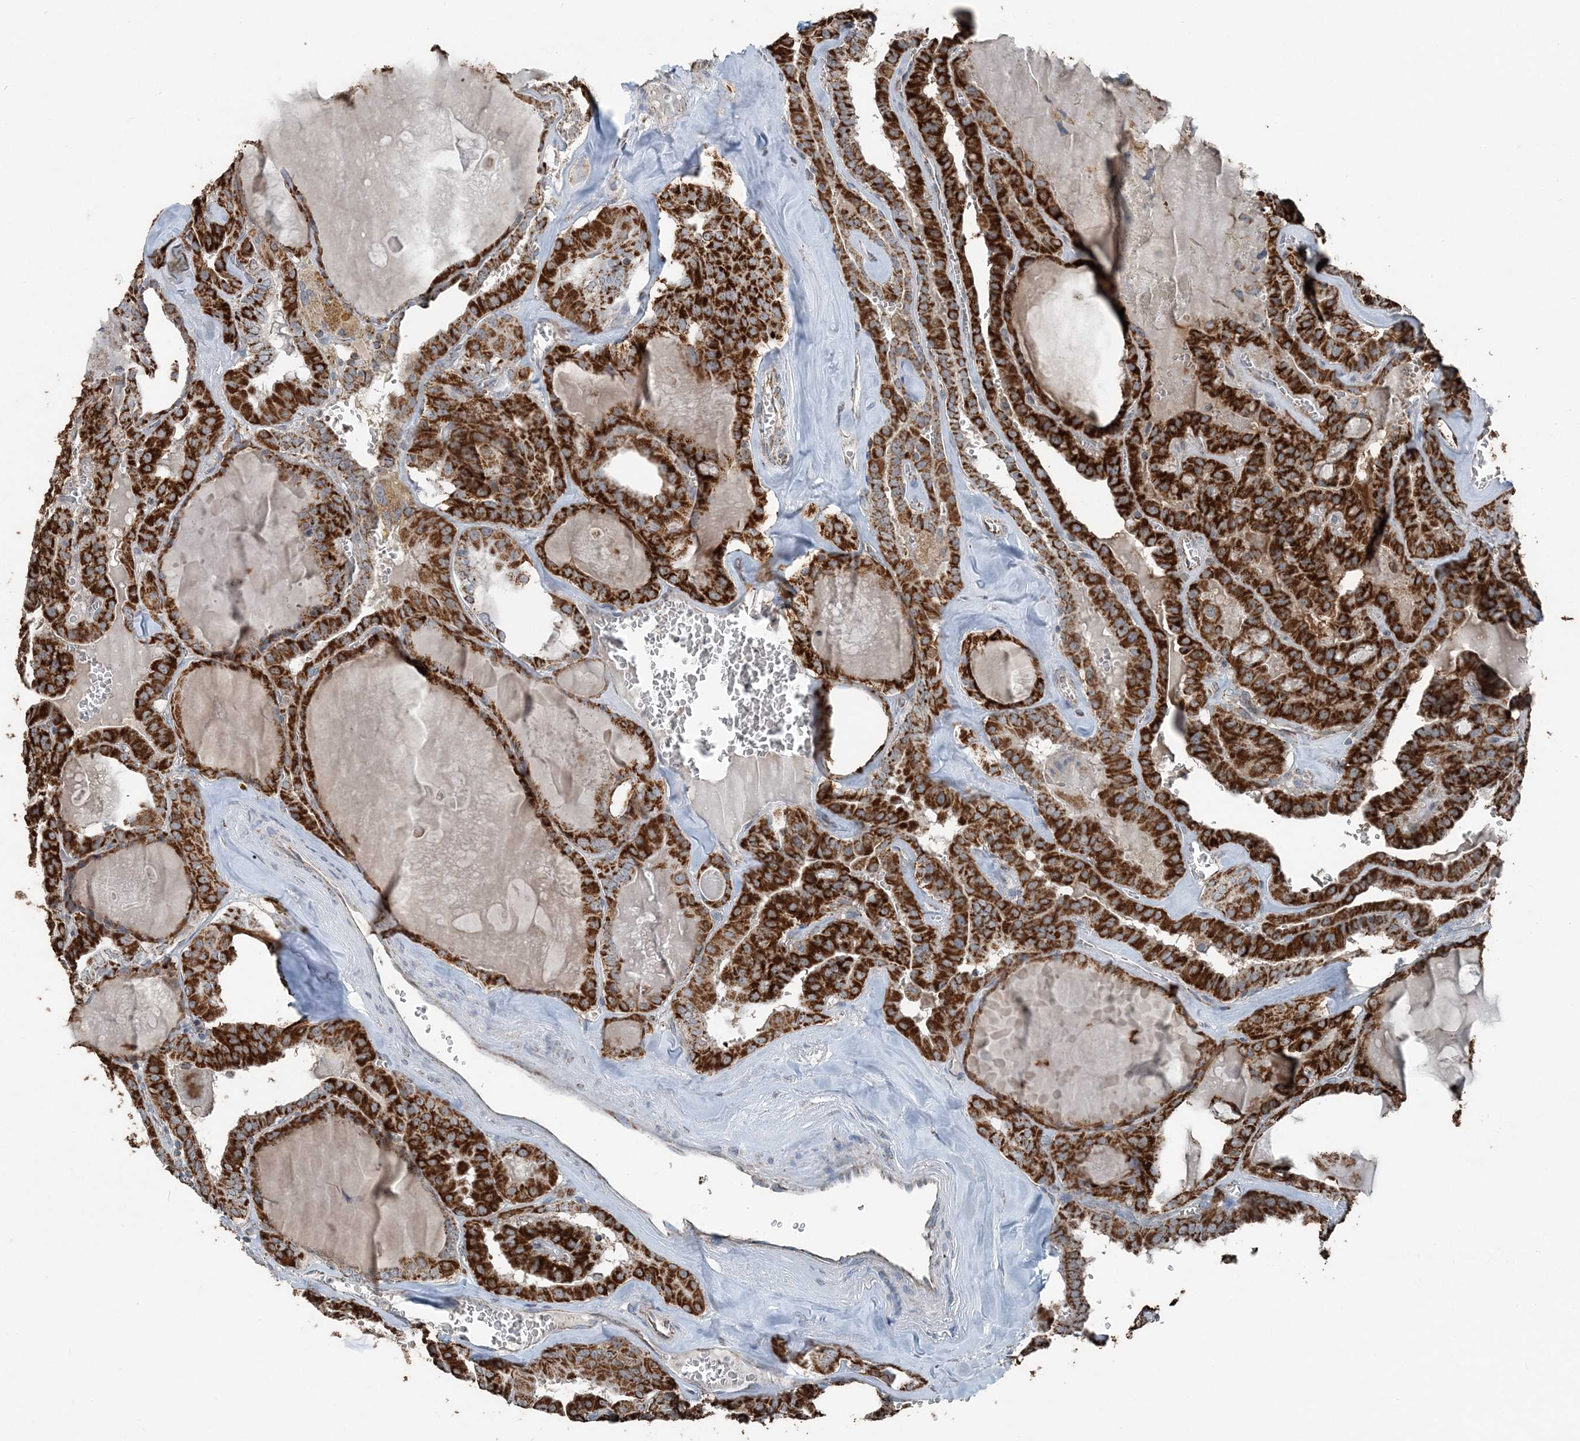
{"staining": {"intensity": "strong", "quantity": ">75%", "location": "cytoplasmic/membranous"}, "tissue": "thyroid cancer", "cell_type": "Tumor cells", "image_type": "cancer", "snomed": [{"axis": "morphology", "description": "Papillary adenocarcinoma, NOS"}, {"axis": "topography", "description": "Thyroid gland"}], "caption": "Immunohistochemistry of human papillary adenocarcinoma (thyroid) reveals high levels of strong cytoplasmic/membranous positivity in approximately >75% of tumor cells.", "gene": "SUCLG1", "patient": {"sex": "male", "age": 52}}